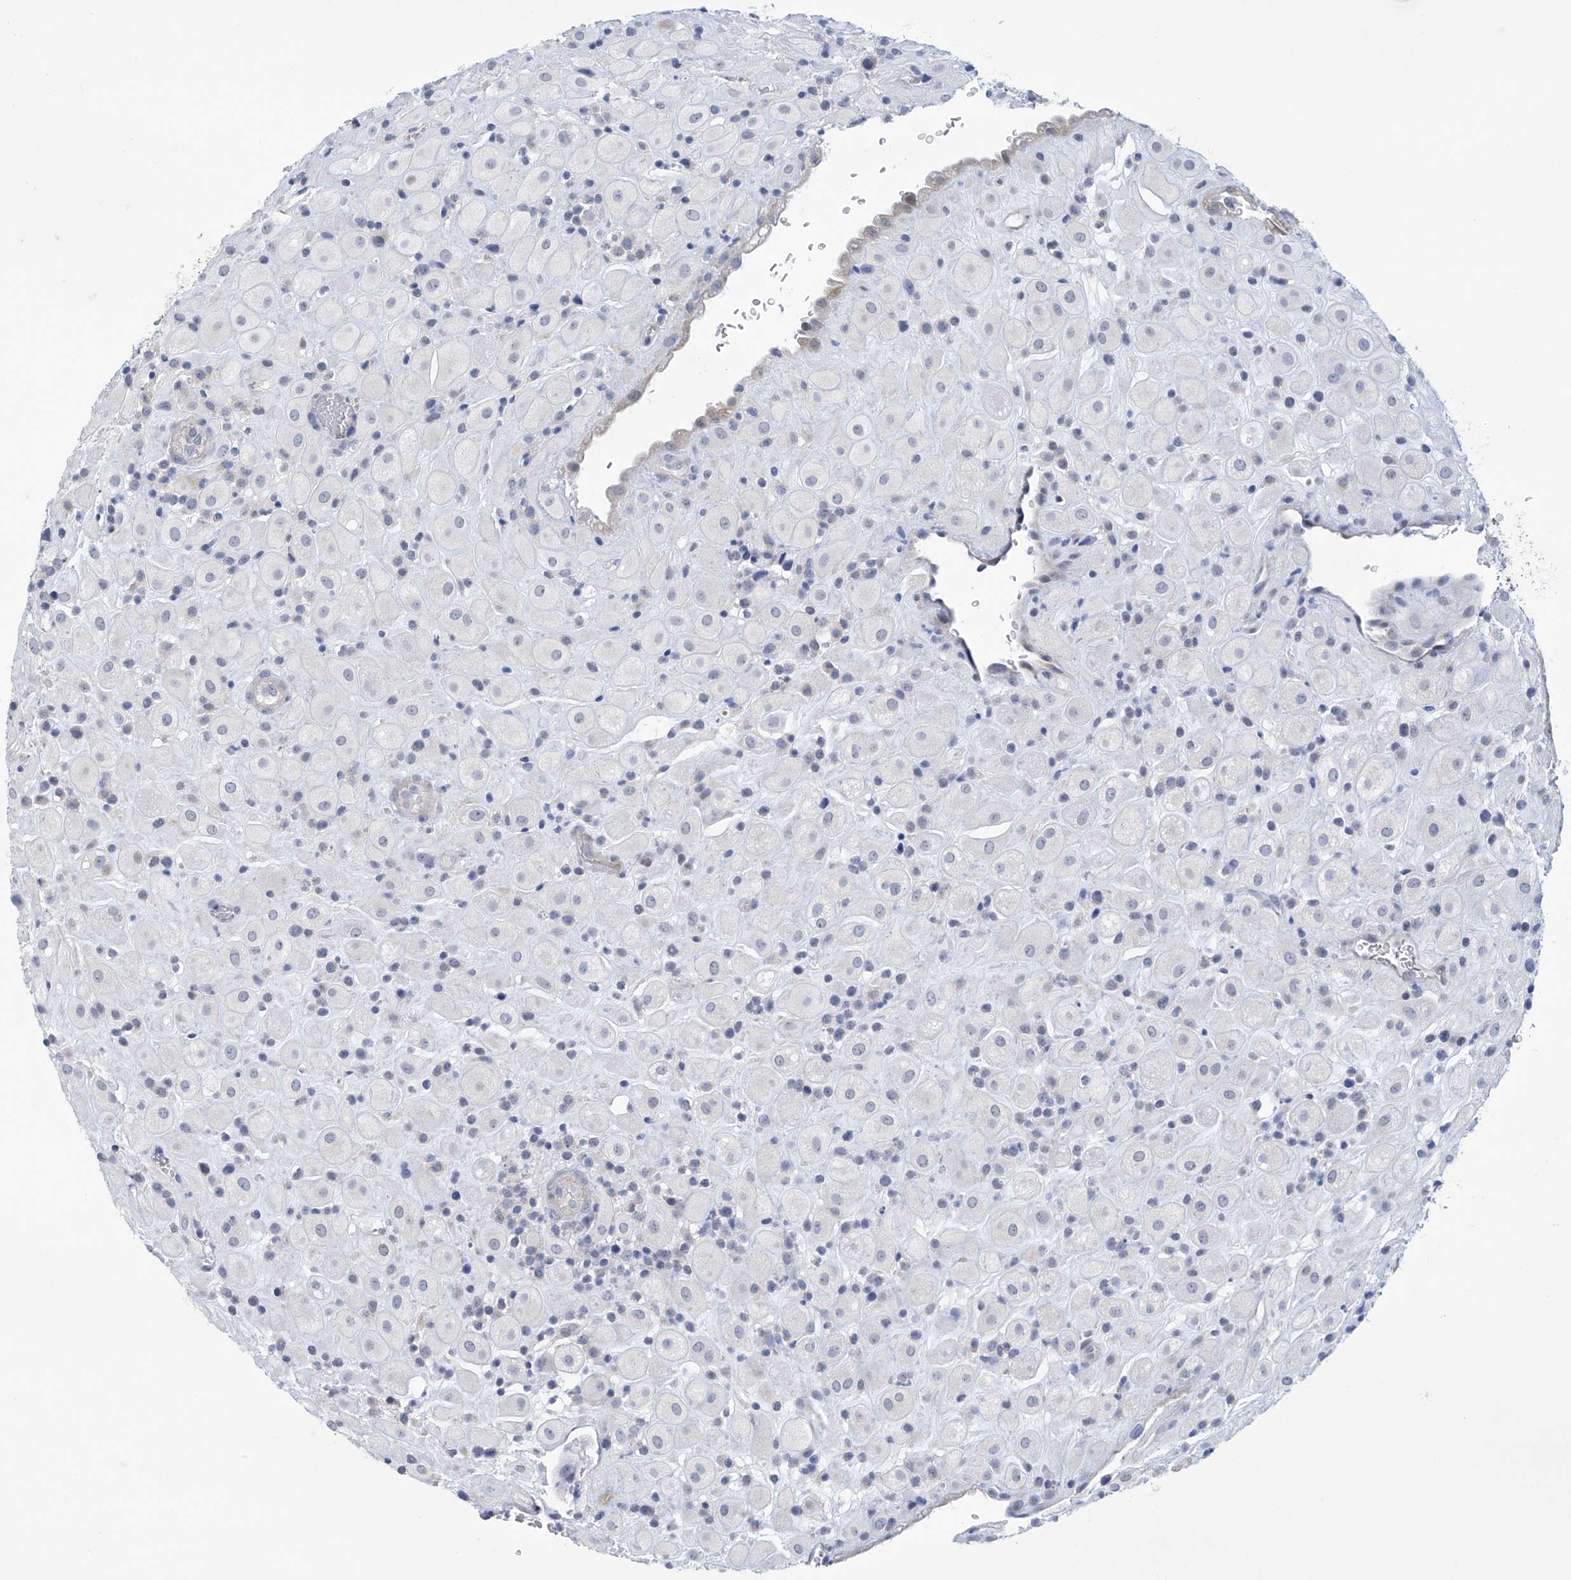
{"staining": {"intensity": "negative", "quantity": "none", "location": "none"}, "tissue": "placenta", "cell_type": "Decidual cells", "image_type": "normal", "snomed": [{"axis": "morphology", "description": "Normal tissue, NOS"}, {"axis": "topography", "description": "Placenta"}], "caption": "Immunohistochemical staining of normal human placenta shows no significant expression in decidual cells.", "gene": "SLC35A5", "patient": {"sex": "female", "age": 35}}